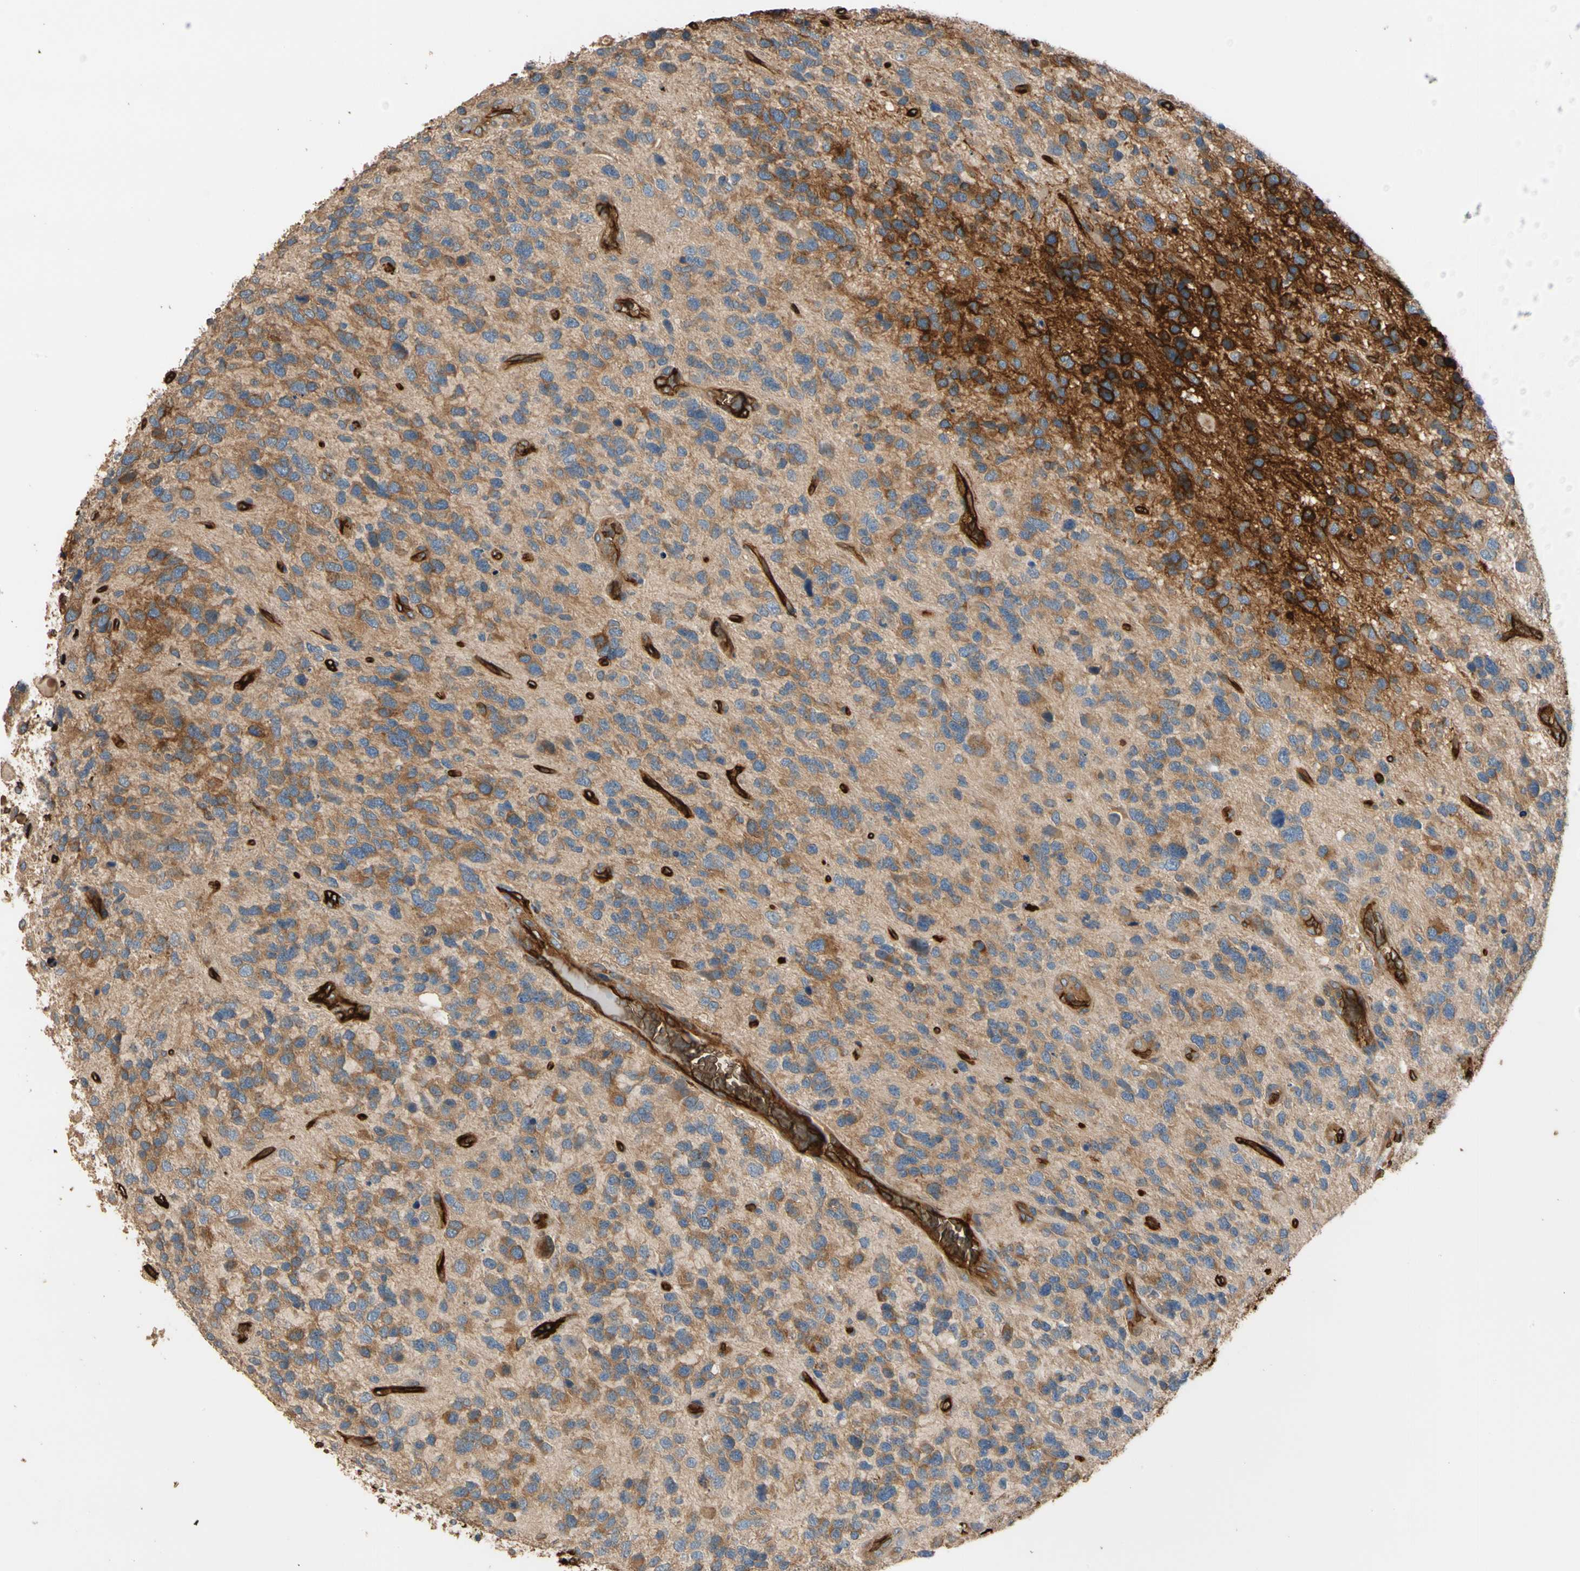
{"staining": {"intensity": "moderate", "quantity": ">75%", "location": "cytoplasmic/membranous"}, "tissue": "glioma", "cell_type": "Tumor cells", "image_type": "cancer", "snomed": [{"axis": "morphology", "description": "Glioma, malignant, High grade"}, {"axis": "topography", "description": "Brain"}], "caption": "Immunohistochemical staining of human malignant glioma (high-grade) shows medium levels of moderate cytoplasmic/membranous protein staining in about >75% of tumor cells. (Stains: DAB in brown, nuclei in blue, Microscopy: brightfield microscopy at high magnification).", "gene": "RIOK2", "patient": {"sex": "female", "age": 58}}